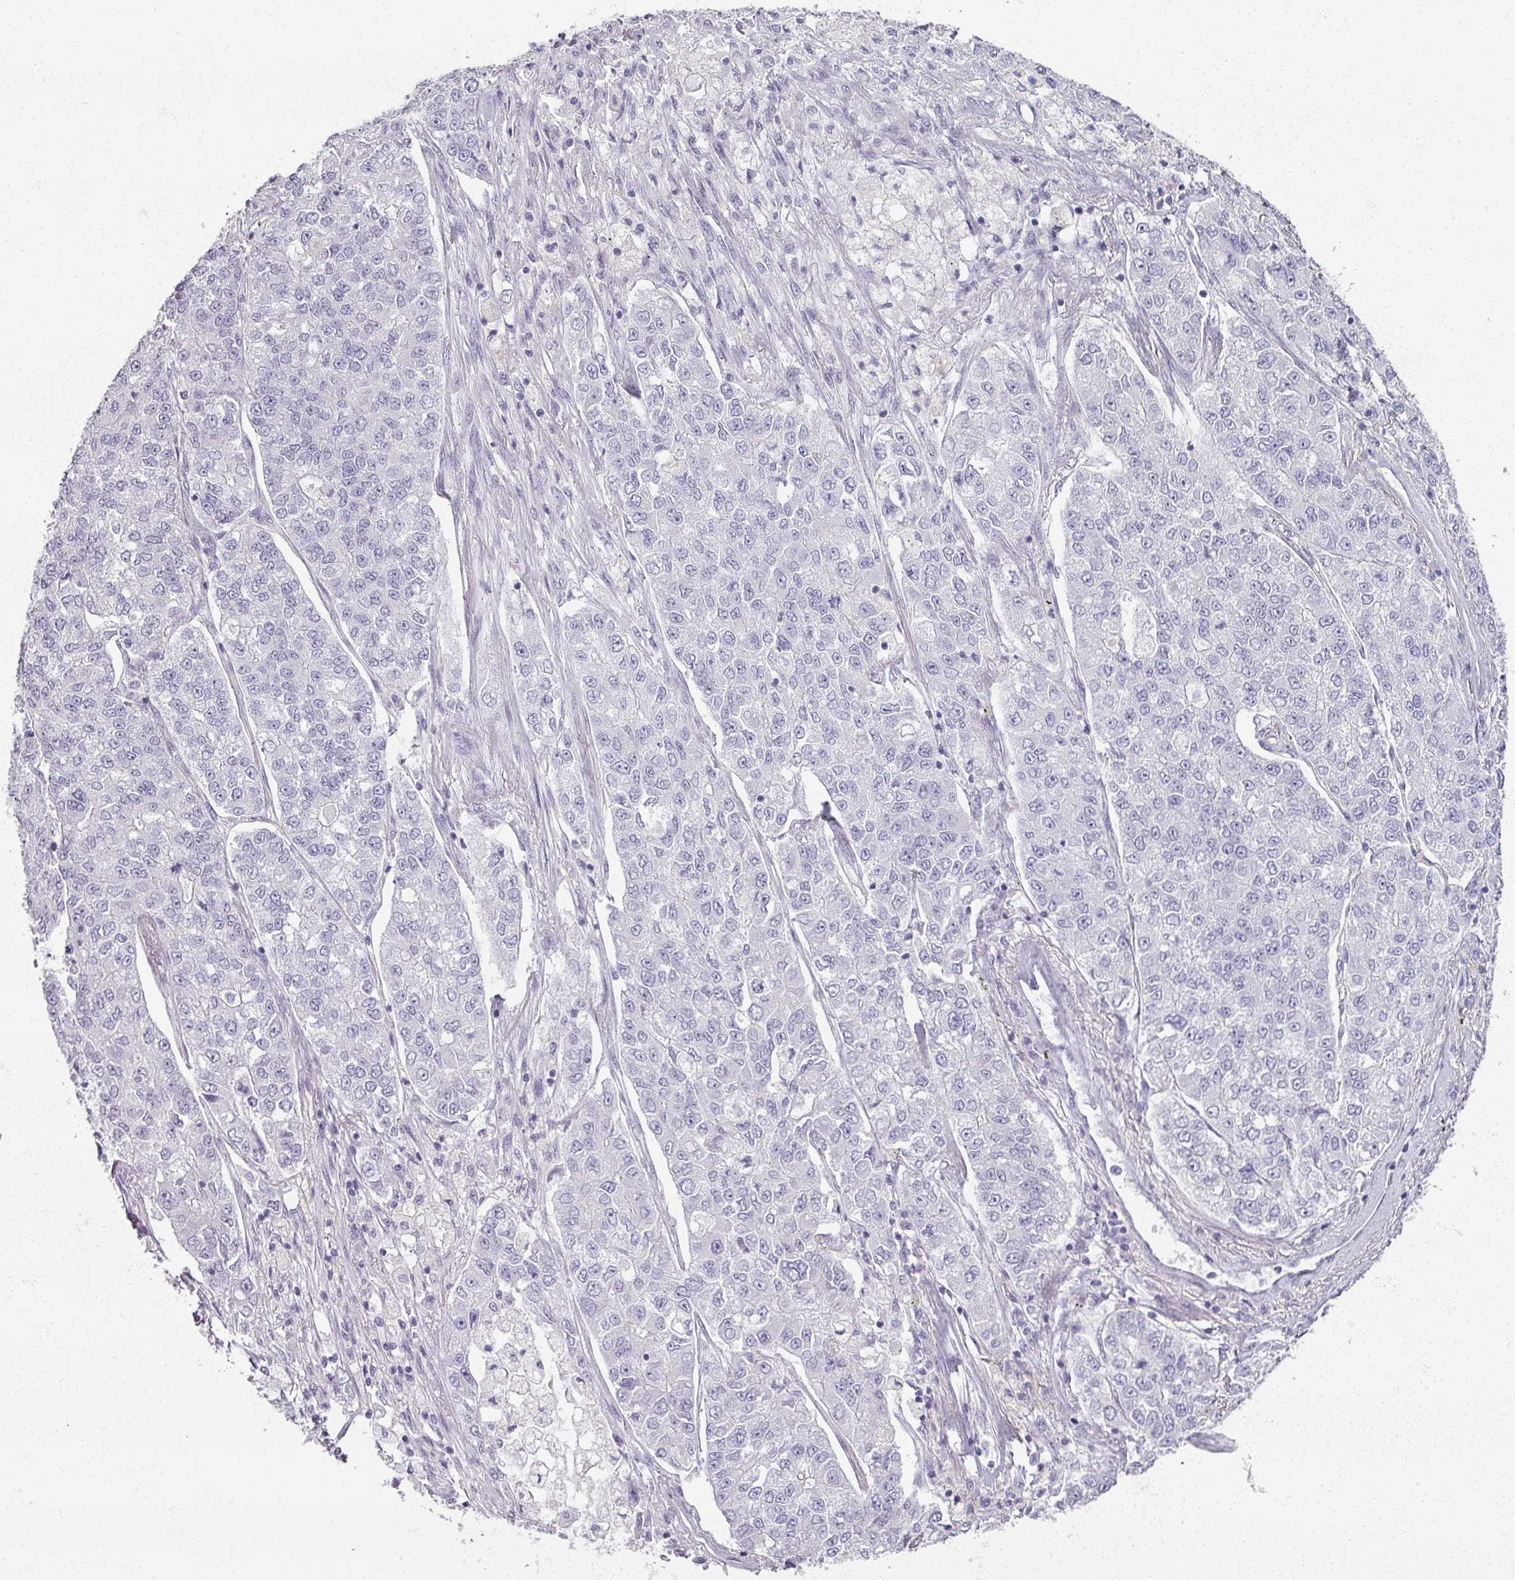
{"staining": {"intensity": "negative", "quantity": "none", "location": "none"}, "tissue": "lung cancer", "cell_type": "Tumor cells", "image_type": "cancer", "snomed": [{"axis": "morphology", "description": "Adenocarcinoma, NOS"}, {"axis": "topography", "description": "Lung"}], "caption": "Lung cancer (adenocarcinoma) was stained to show a protein in brown. There is no significant positivity in tumor cells.", "gene": "RFPL2", "patient": {"sex": "male", "age": 49}}